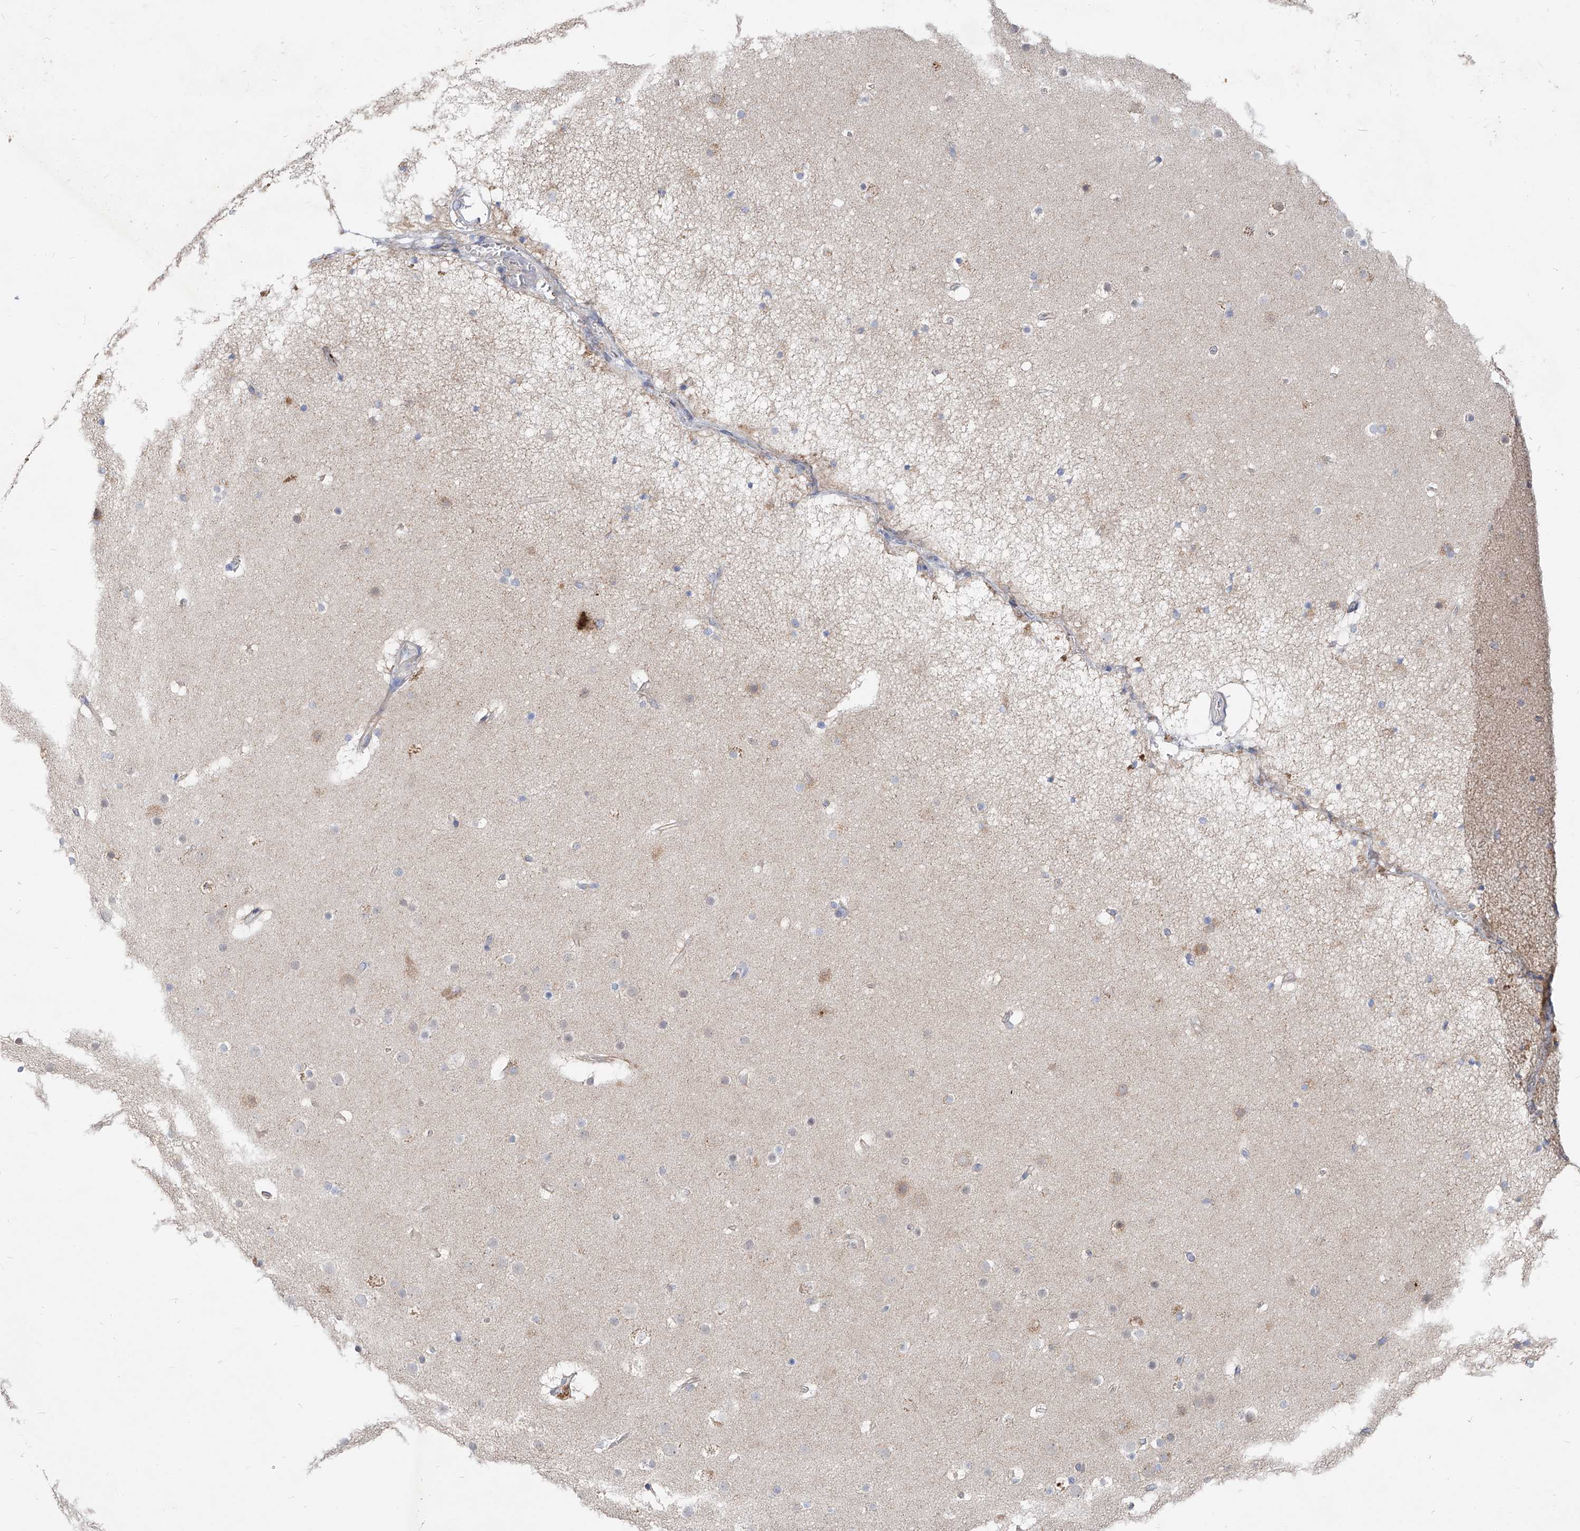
{"staining": {"intensity": "negative", "quantity": "none", "location": "none"}, "tissue": "cerebral cortex", "cell_type": "Endothelial cells", "image_type": "normal", "snomed": [{"axis": "morphology", "description": "Normal tissue, NOS"}, {"axis": "topography", "description": "Cerebral cortex"}], "caption": "The immunohistochemistry image has no significant positivity in endothelial cells of cerebral cortex. Nuclei are stained in blue.", "gene": "UFL1", "patient": {"sex": "male", "age": 57}}